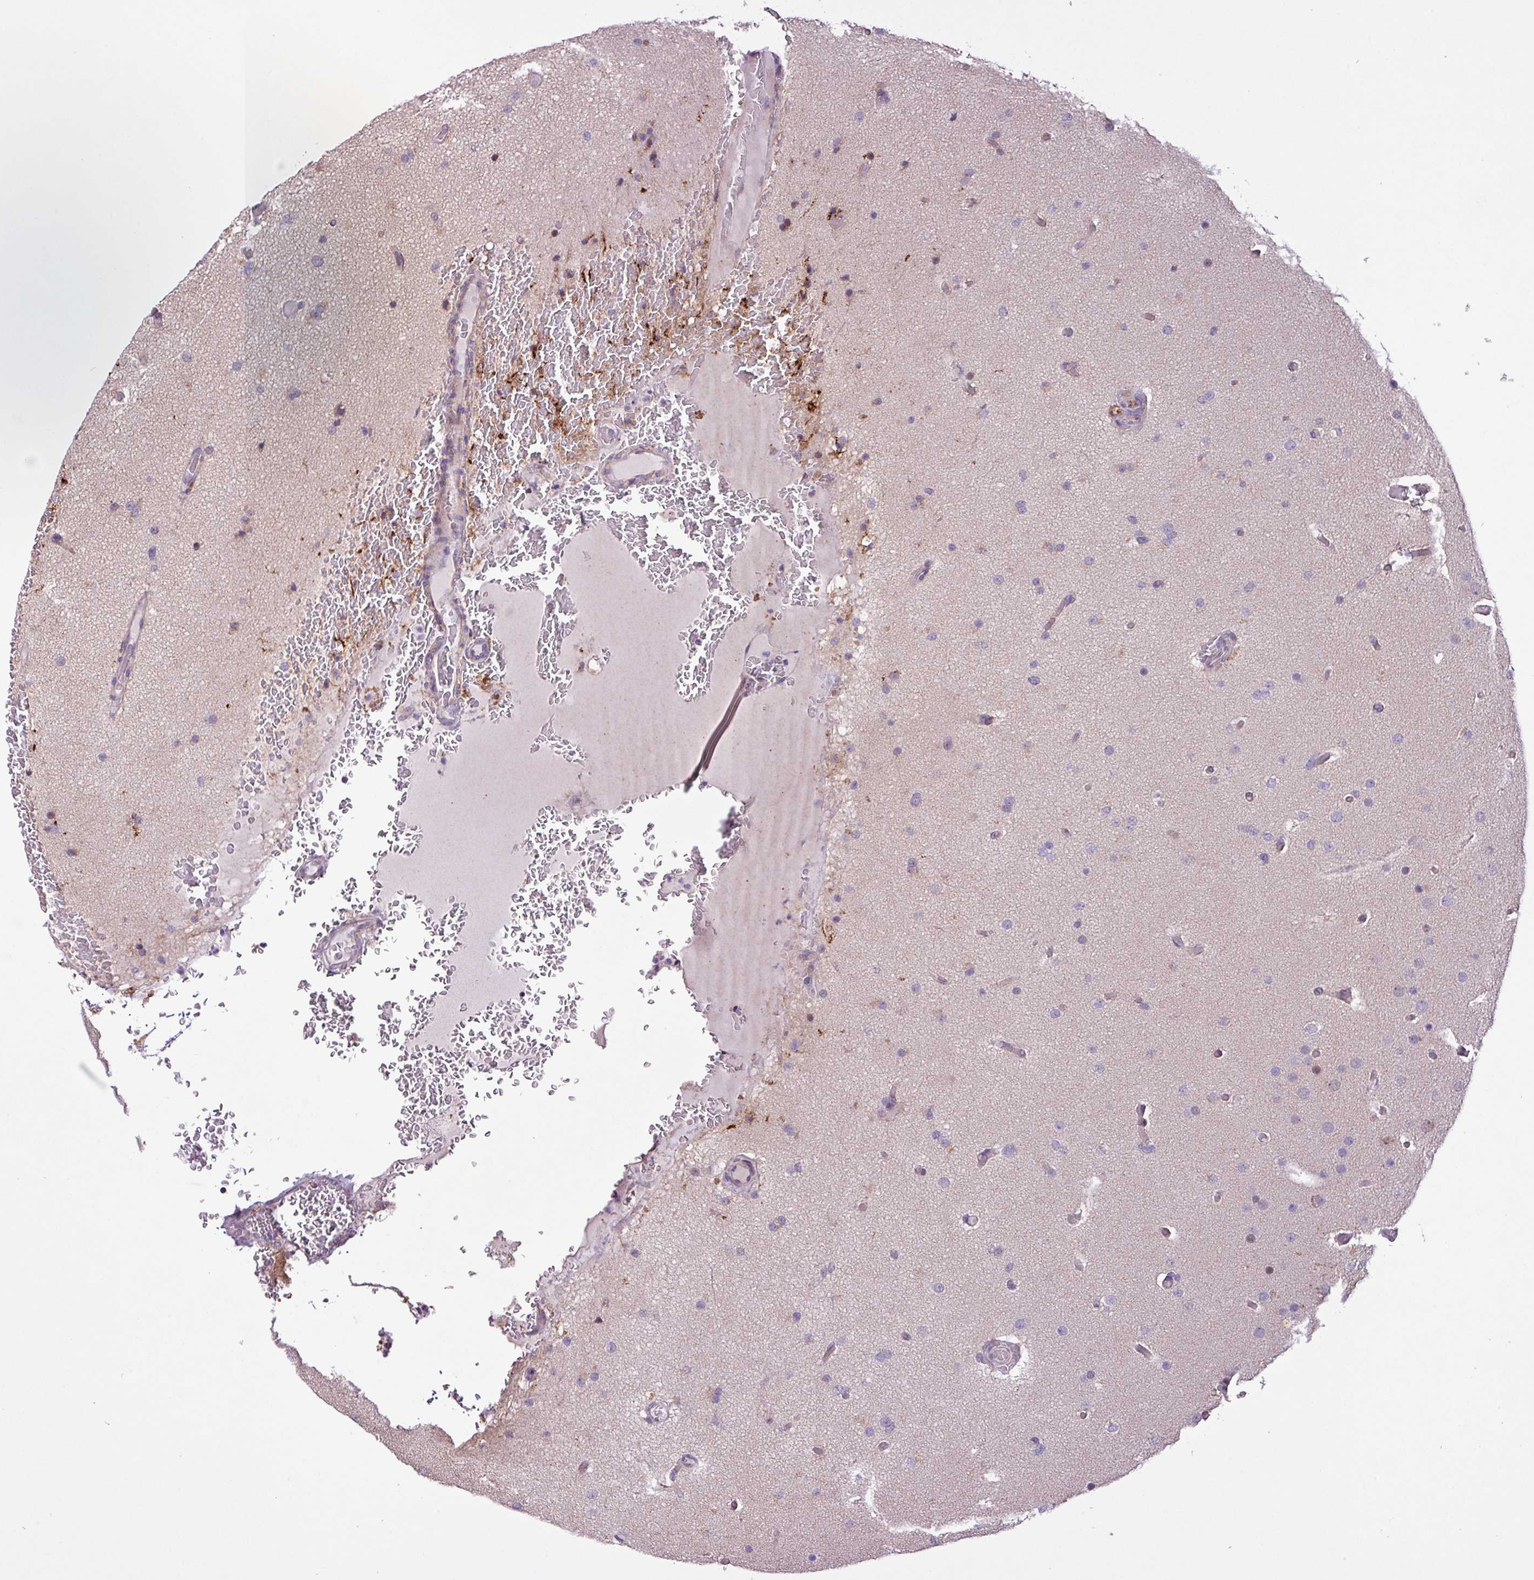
{"staining": {"intensity": "negative", "quantity": "none", "location": "none"}, "tissue": "glioma", "cell_type": "Tumor cells", "image_type": "cancer", "snomed": [{"axis": "morphology", "description": "Glioma, malignant, High grade"}, {"axis": "topography", "description": "Cerebral cortex"}], "caption": "Immunohistochemical staining of high-grade glioma (malignant) displays no significant positivity in tumor cells.", "gene": "RPP25L", "patient": {"sex": "female", "age": 36}}